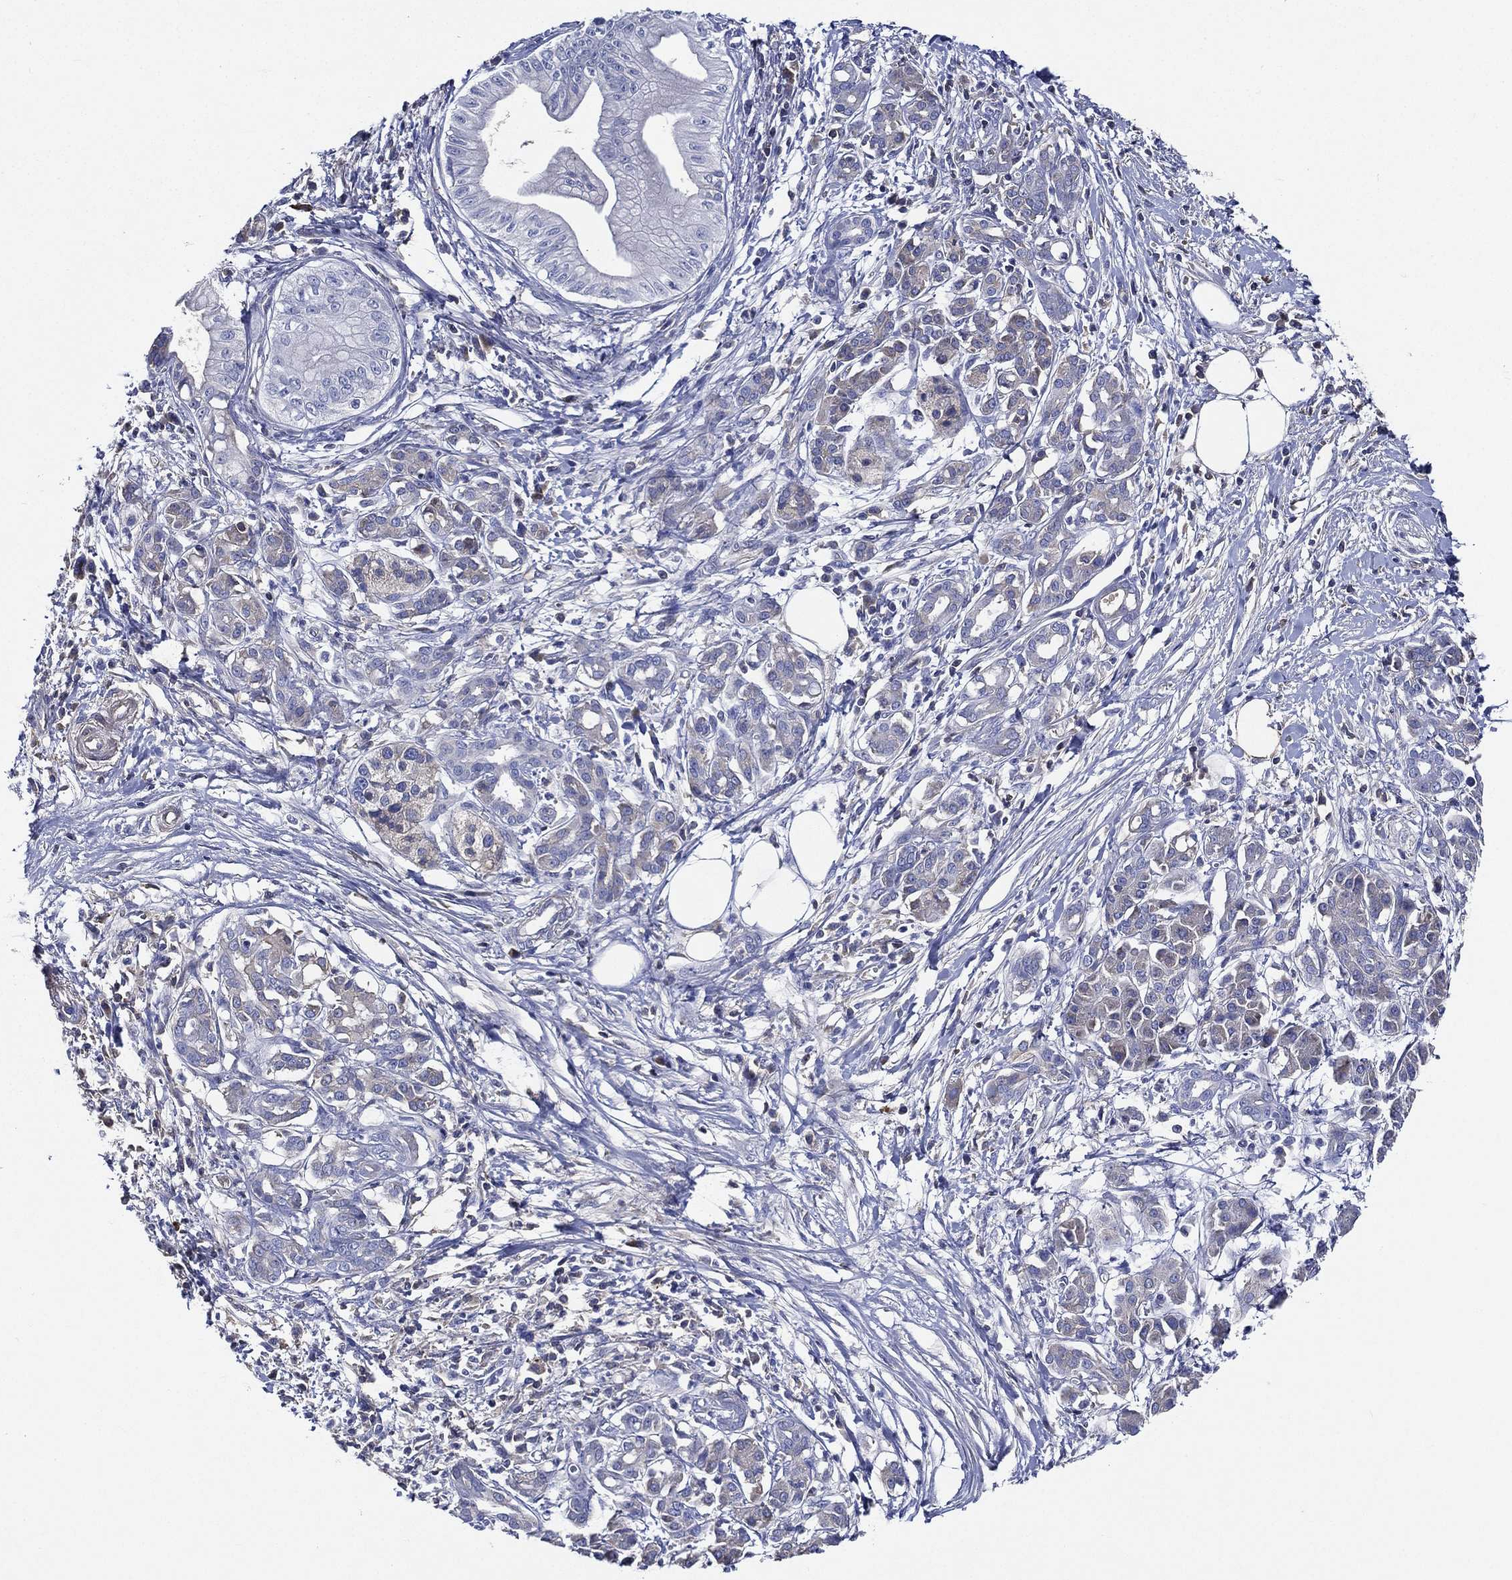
{"staining": {"intensity": "negative", "quantity": "none", "location": "none"}, "tissue": "pancreatic cancer", "cell_type": "Tumor cells", "image_type": "cancer", "snomed": [{"axis": "morphology", "description": "Adenocarcinoma, NOS"}, {"axis": "topography", "description": "Pancreas"}], "caption": "This is an immunohistochemistry histopathology image of human pancreatic cancer (adenocarcinoma). There is no positivity in tumor cells.", "gene": "TMPRSS11D", "patient": {"sex": "male", "age": 72}}